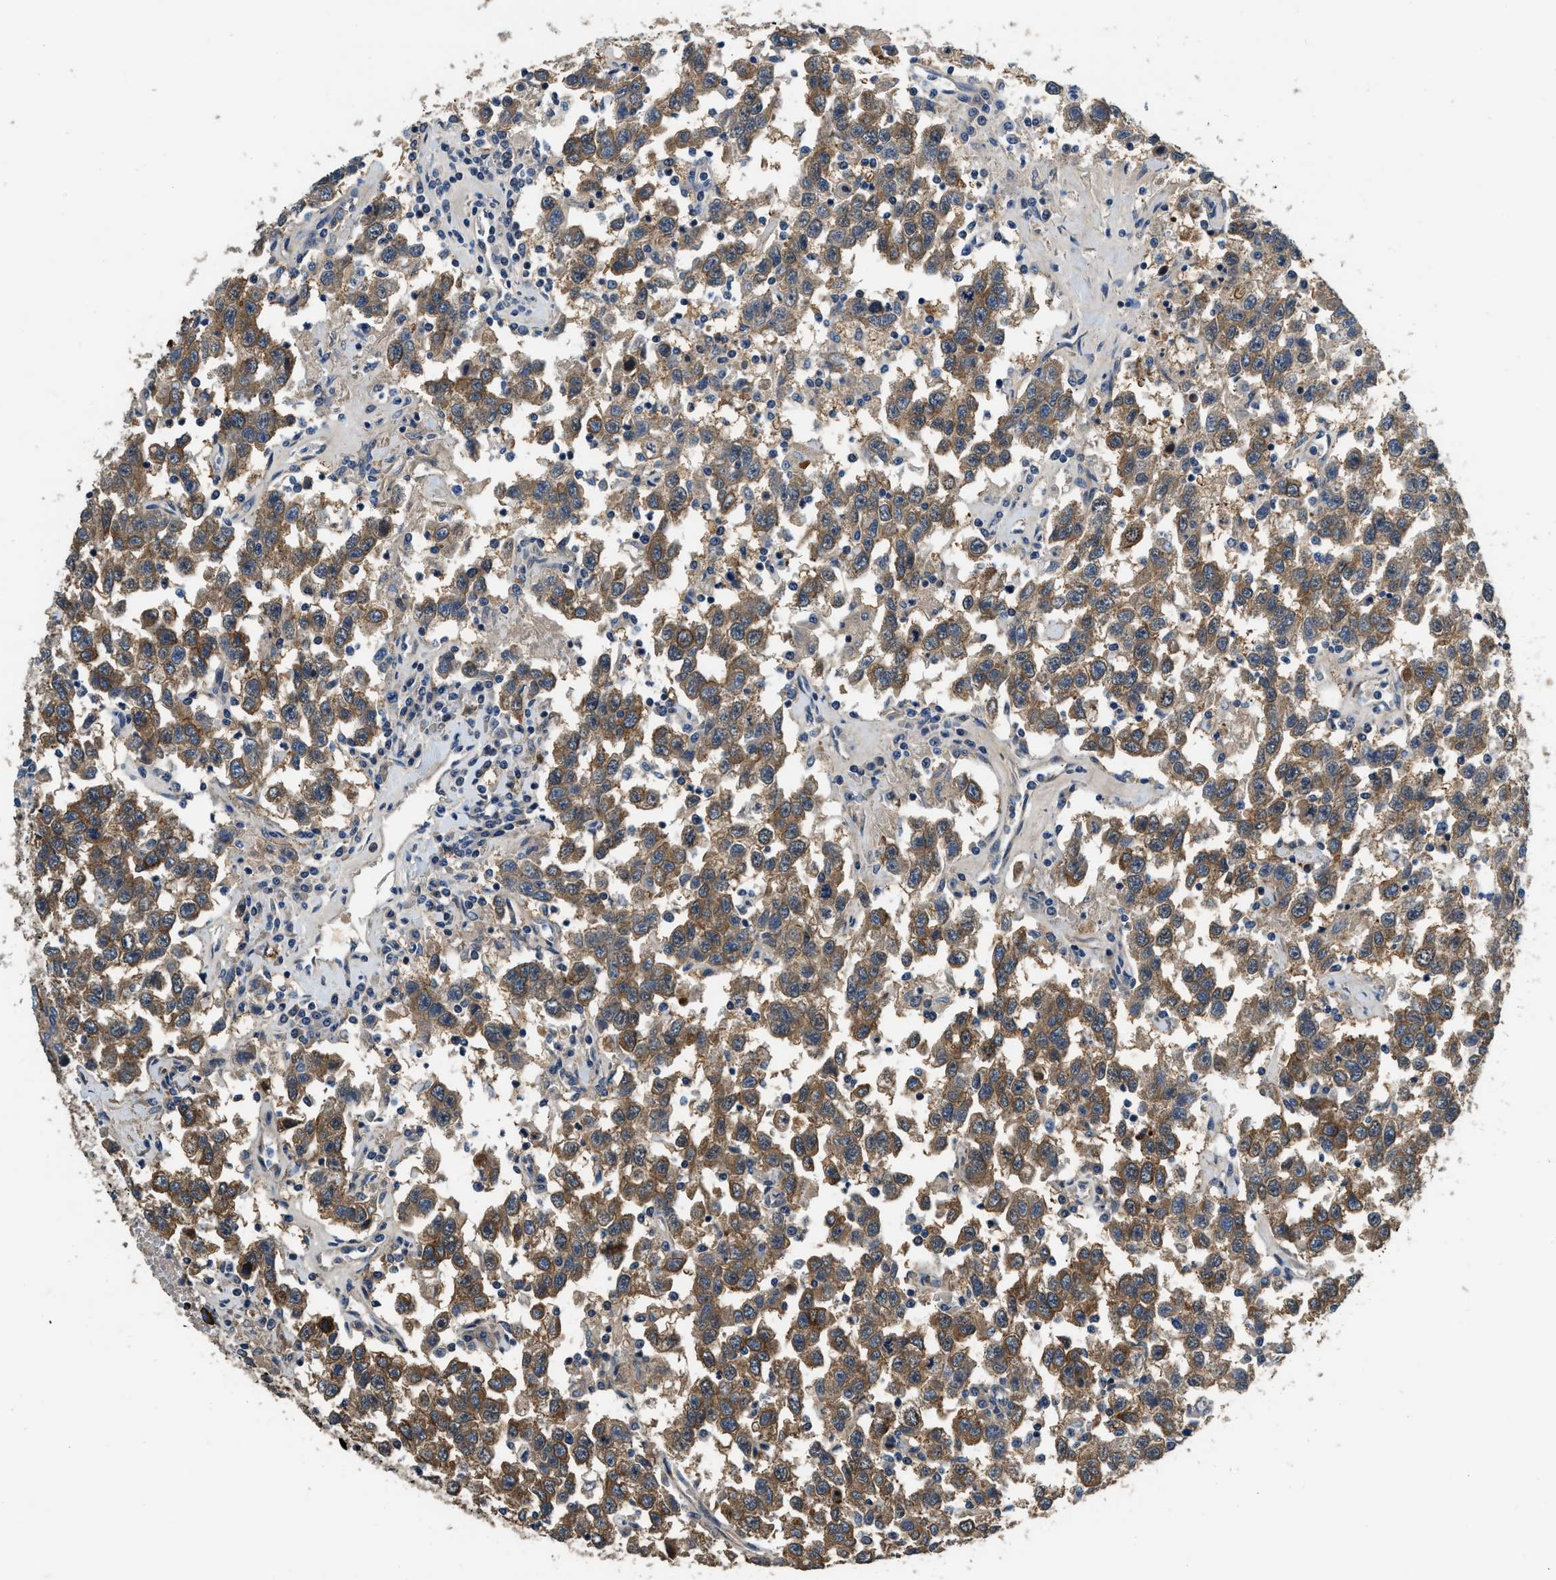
{"staining": {"intensity": "moderate", "quantity": ">75%", "location": "cytoplasmic/membranous"}, "tissue": "testis cancer", "cell_type": "Tumor cells", "image_type": "cancer", "snomed": [{"axis": "morphology", "description": "Seminoma, NOS"}, {"axis": "topography", "description": "Testis"}], "caption": "About >75% of tumor cells in testis seminoma reveal moderate cytoplasmic/membranous protein expression as visualized by brown immunohistochemical staining.", "gene": "IL3RA", "patient": {"sex": "male", "age": 41}}